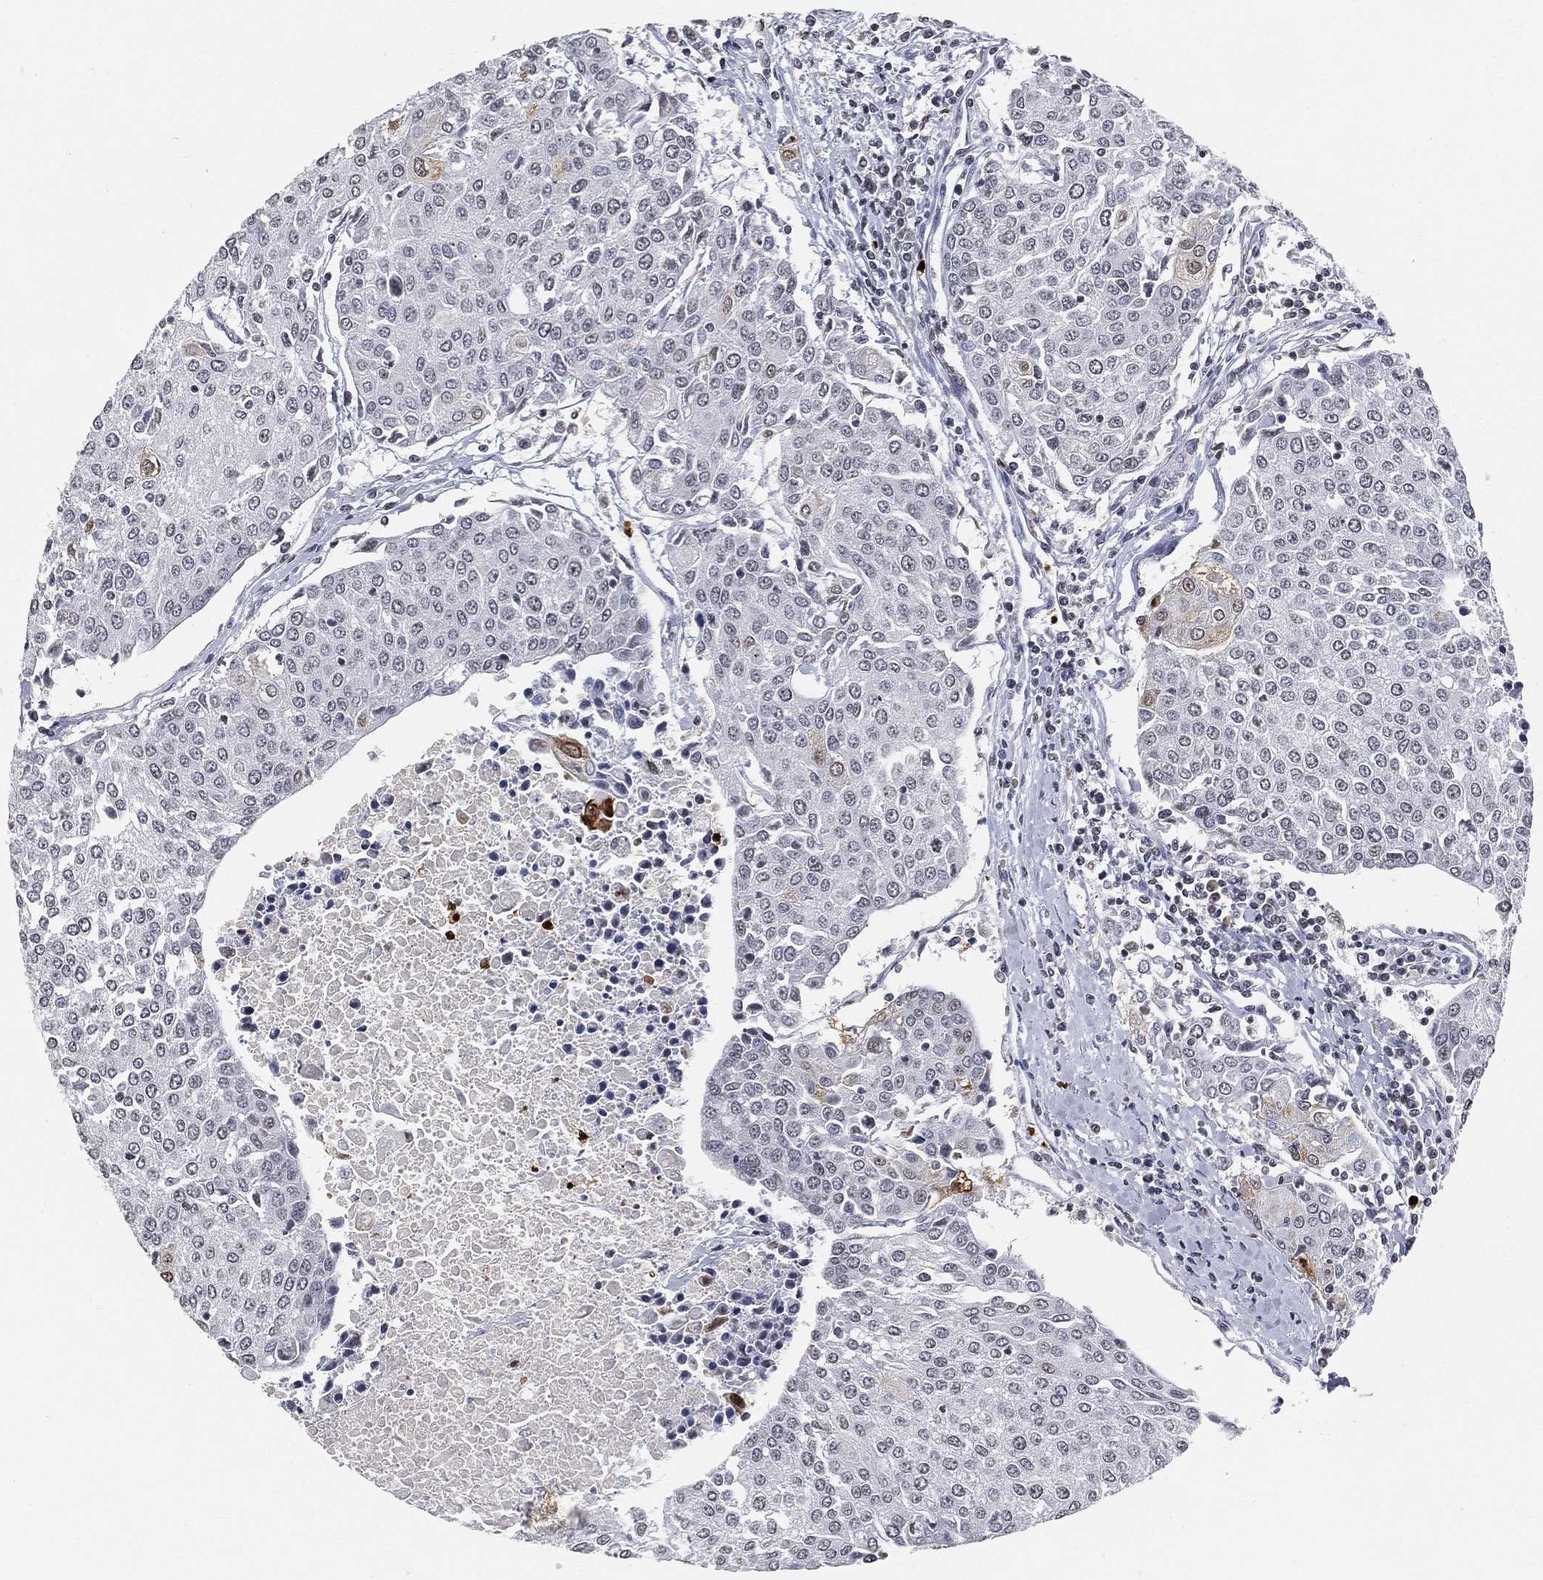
{"staining": {"intensity": "negative", "quantity": "none", "location": "none"}, "tissue": "urothelial cancer", "cell_type": "Tumor cells", "image_type": "cancer", "snomed": [{"axis": "morphology", "description": "Urothelial carcinoma, High grade"}, {"axis": "topography", "description": "Urinary bladder"}], "caption": "Urothelial cancer stained for a protein using IHC shows no expression tumor cells.", "gene": "ARG1", "patient": {"sex": "female", "age": 85}}